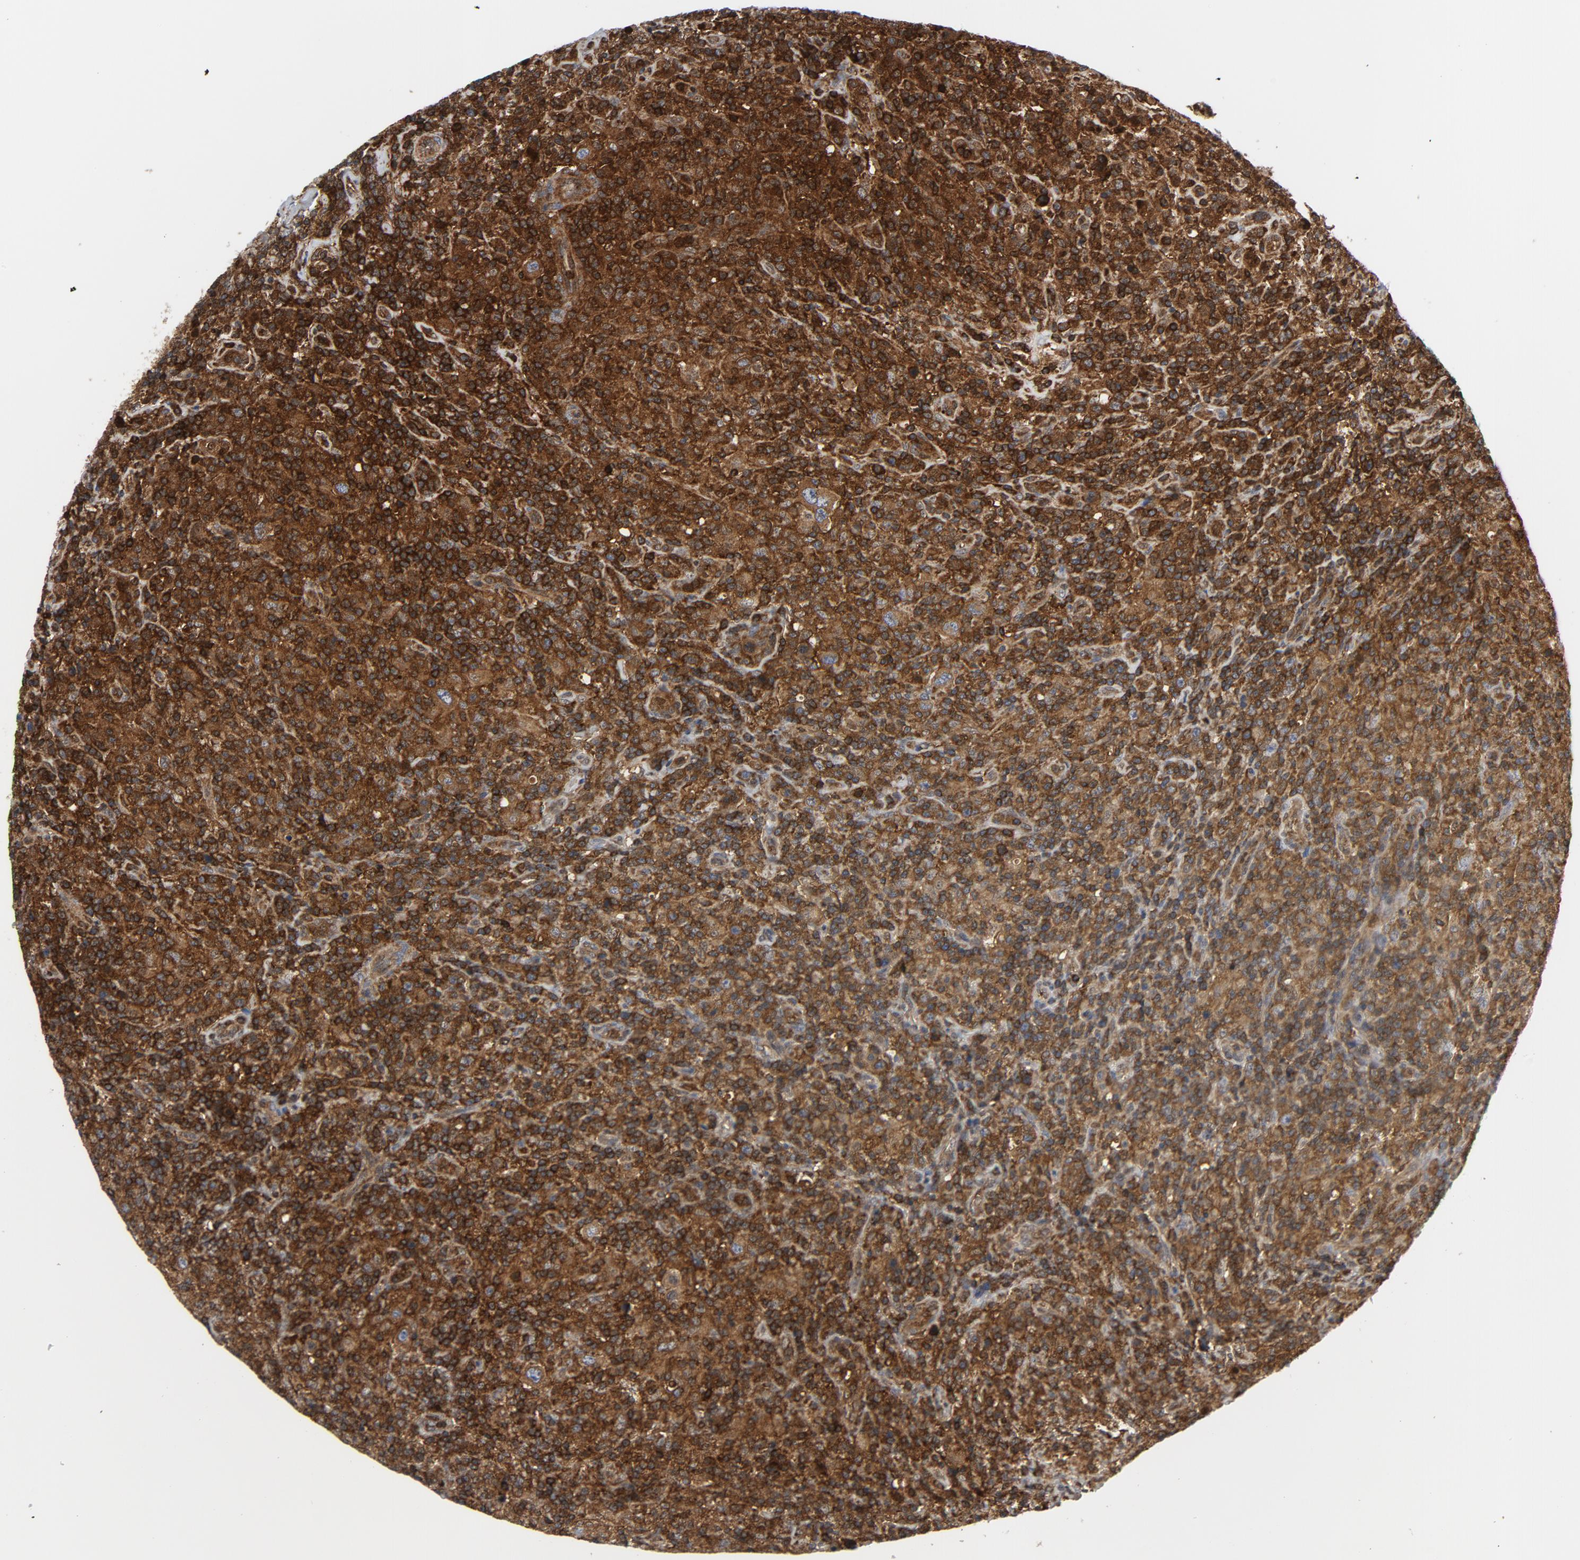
{"staining": {"intensity": "strong", "quantity": ">75%", "location": "cytoplasmic/membranous"}, "tissue": "lymphoma", "cell_type": "Tumor cells", "image_type": "cancer", "snomed": [{"axis": "morphology", "description": "Hodgkin's disease, NOS"}, {"axis": "topography", "description": "Lymph node"}], "caption": "A high-resolution histopathology image shows immunohistochemistry (IHC) staining of Hodgkin's disease, which reveals strong cytoplasmic/membranous expression in about >75% of tumor cells.", "gene": "YES1", "patient": {"sex": "male", "age": 65}}